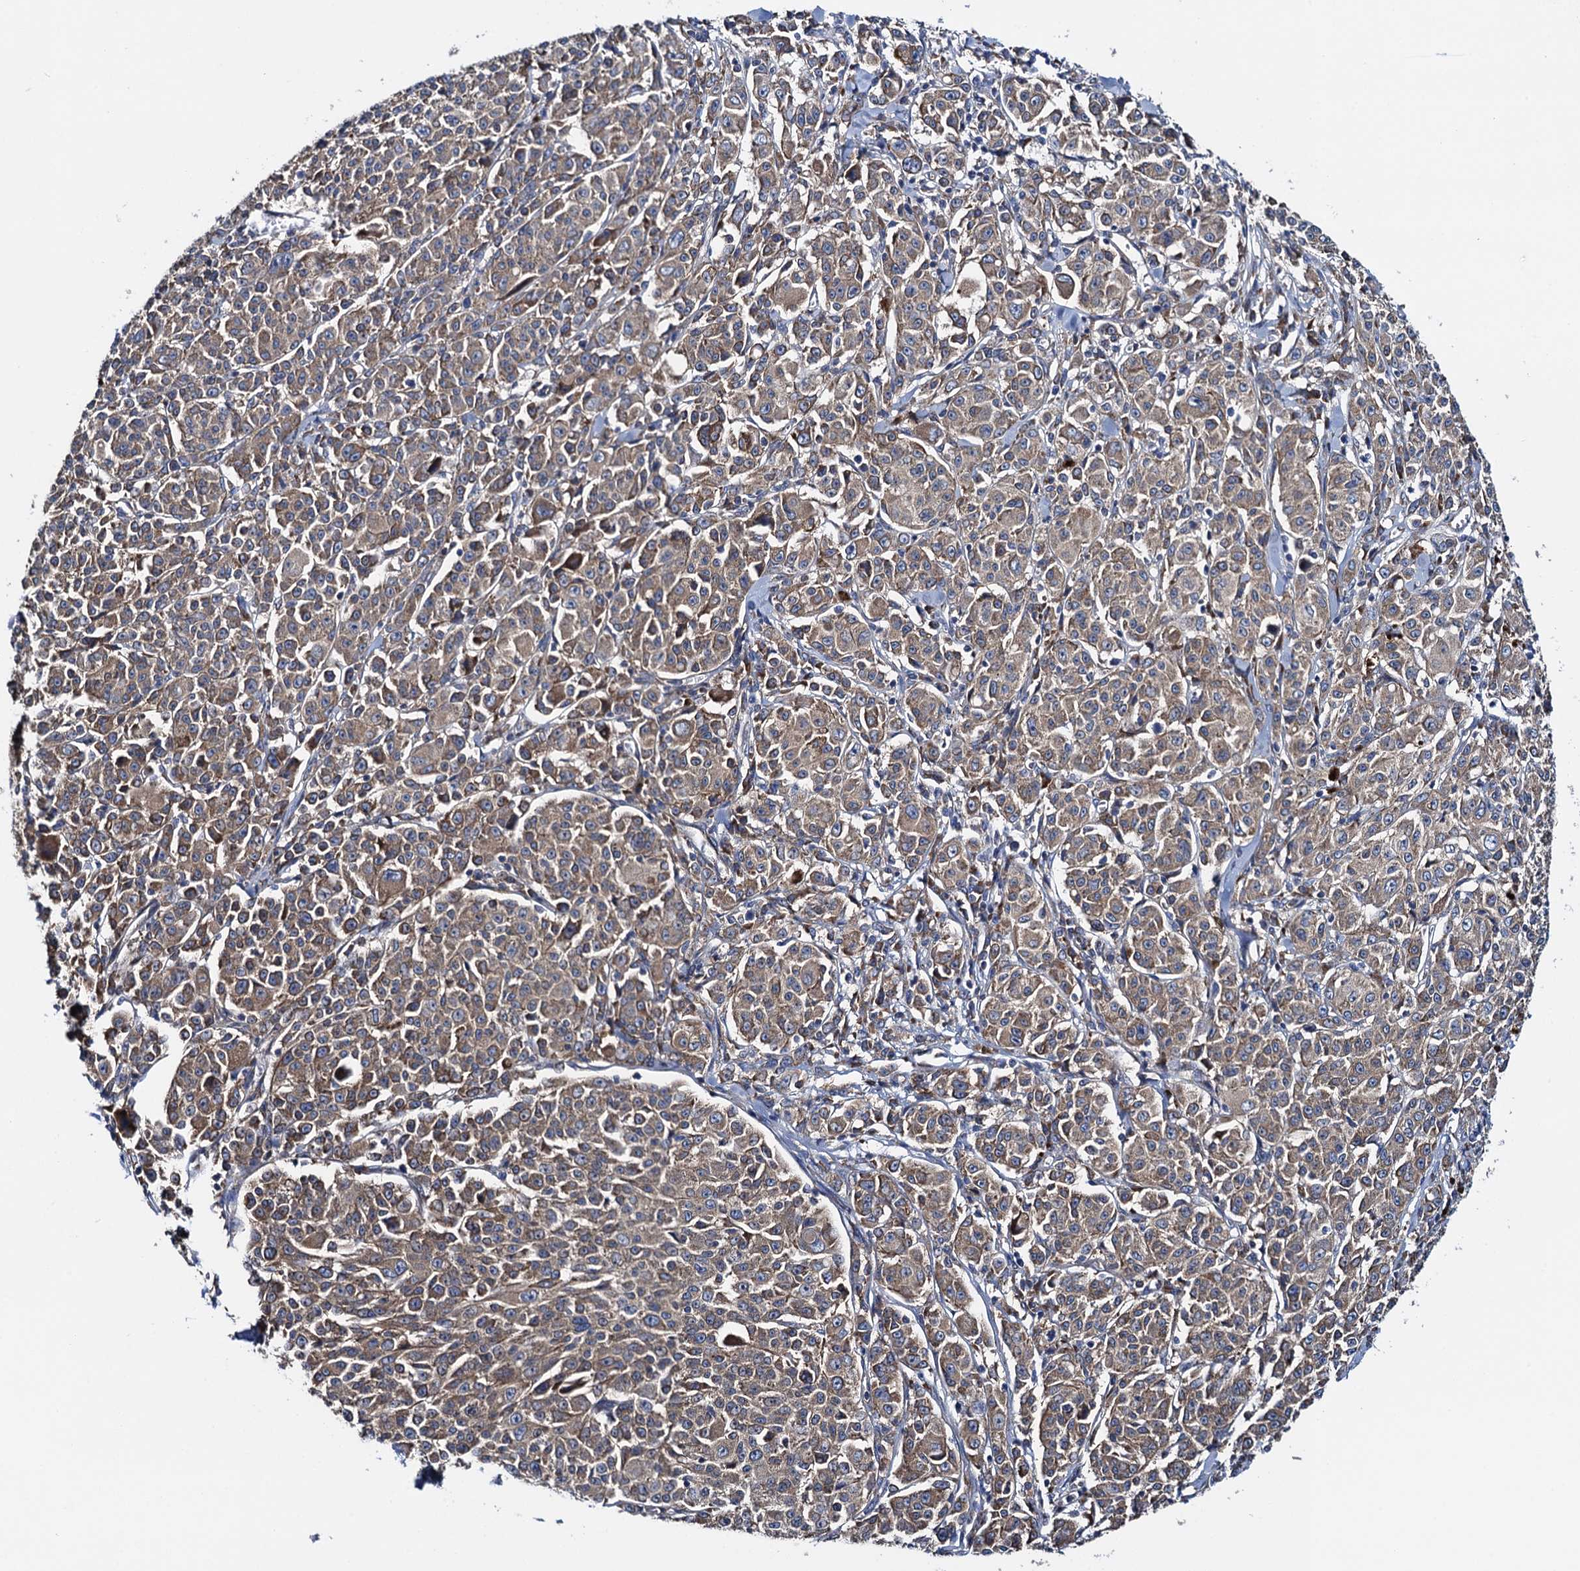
{"staining": {"intensity": "moderate", "quantity": ">75%", "location": "cytoplasmic/membranous"}, "tissue": "melanoma", "cell_type": "Tumor cells", "image_type": "cancer", "snomed": [{"axis": "morphology", "description": "Malignant melanoma, NOS"}, {"axis": "topography", "description": "Skin"}], "caption": "Malignant melanoma stained with DAB immunohistochemistry exhibits medium levels of moderate cytoplasmic/membranous expression in approximately >75% of tumor cells.", "gene": "ADCY9", "patient": {"sex": "female", "age": 52}}